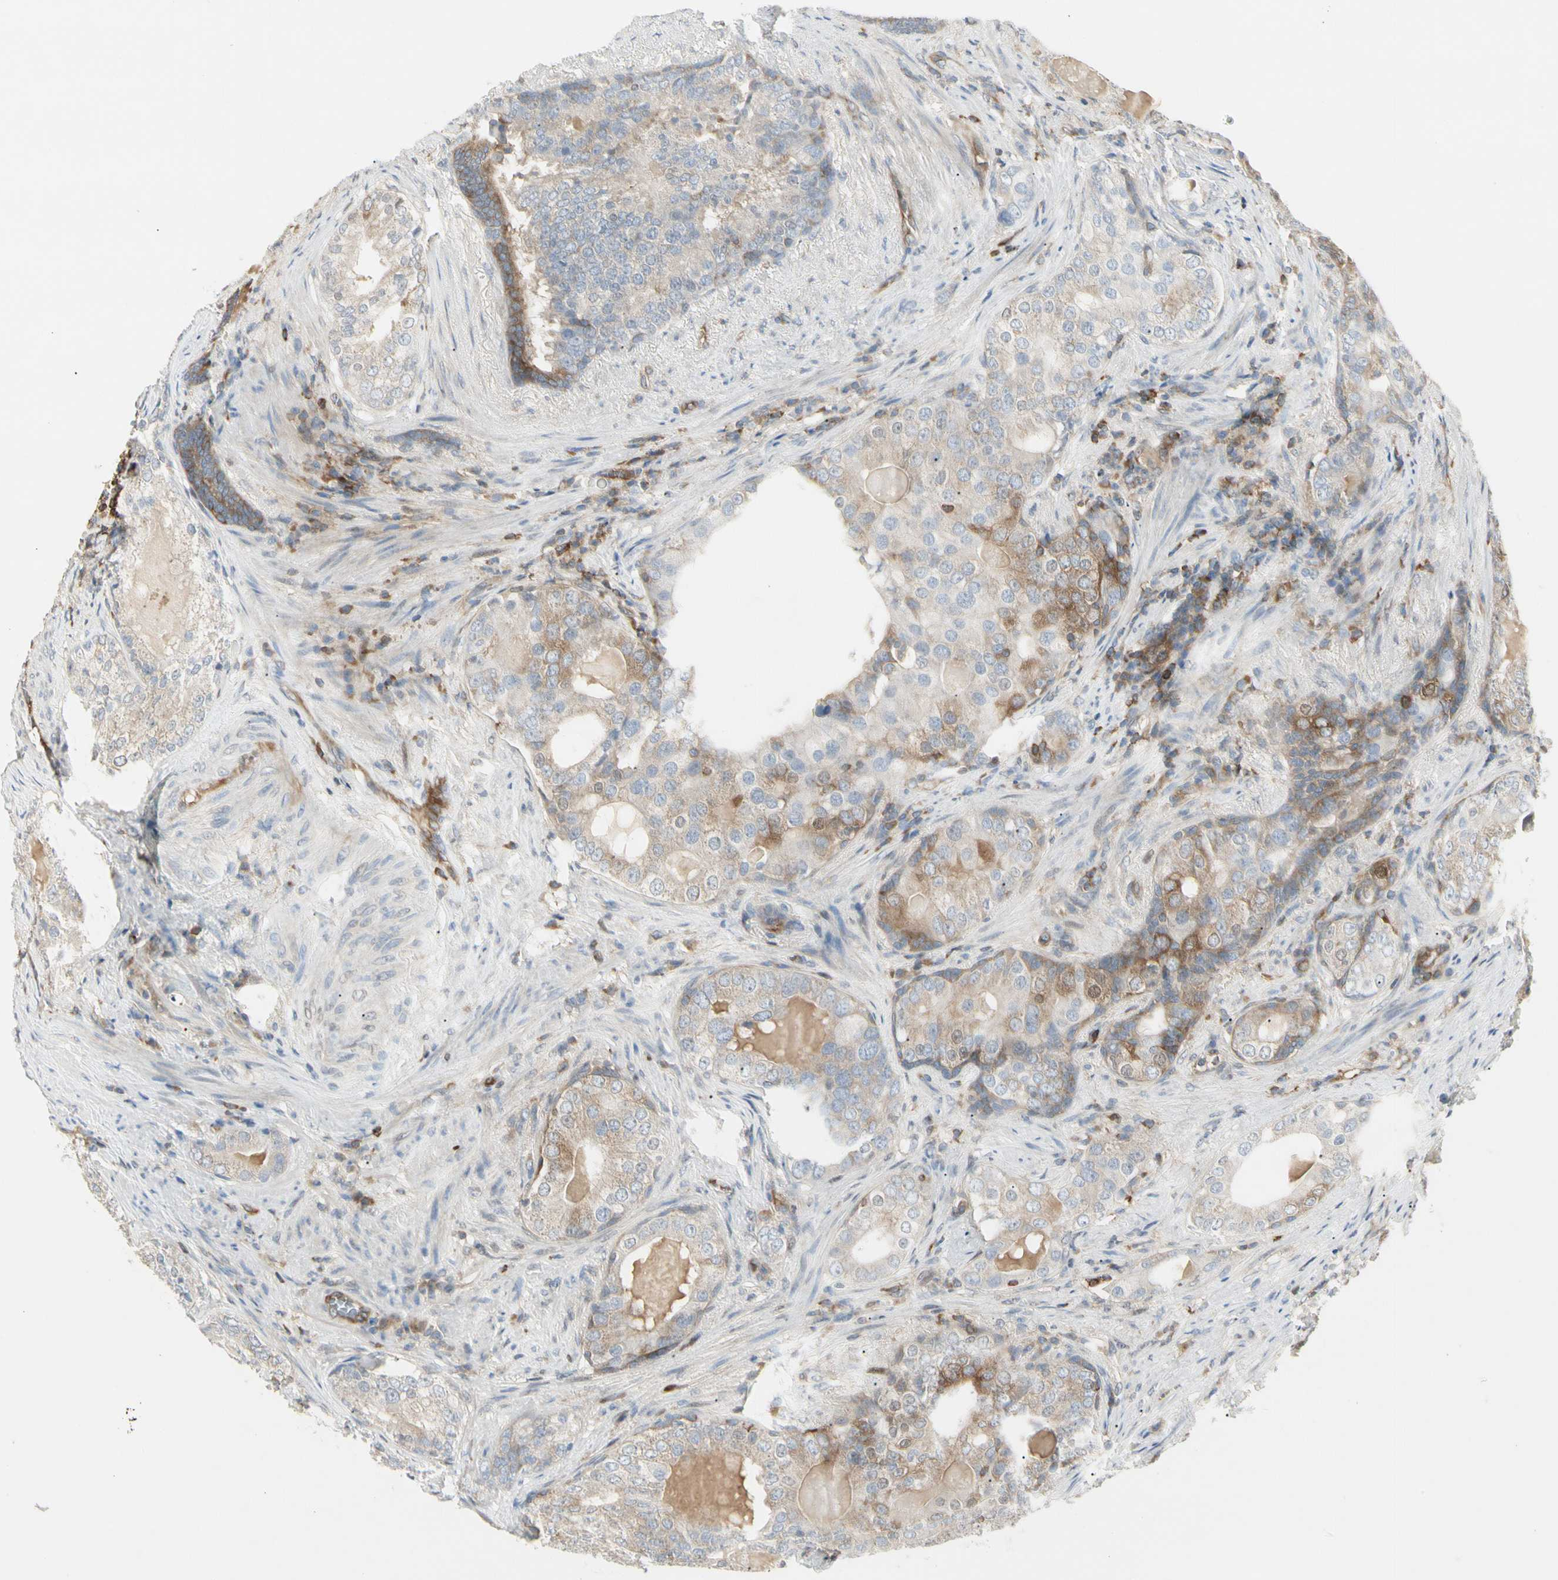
{"staining": {"intensity": "weak", "quantity": ">75%", "location": "cytoplasmic/membranous"}, "tissue": "prostate cancer", "cell_type": "Tumor cells", "image_type": "cancer", "snomed": [{"axis": "morphology", "description": "Adenocarcinoma, High grade"}, {"axis": "topography", "description": "Prostate"}], "caption": "A low amount of weak cytoplasmic/membranous positivity is seen in approximately >75% of tumor cells in adenocarcinoma (high-grade) (prostate) tissue.", "gene": "NFKB2", "patient": {"sex": "male", "age": 66}}